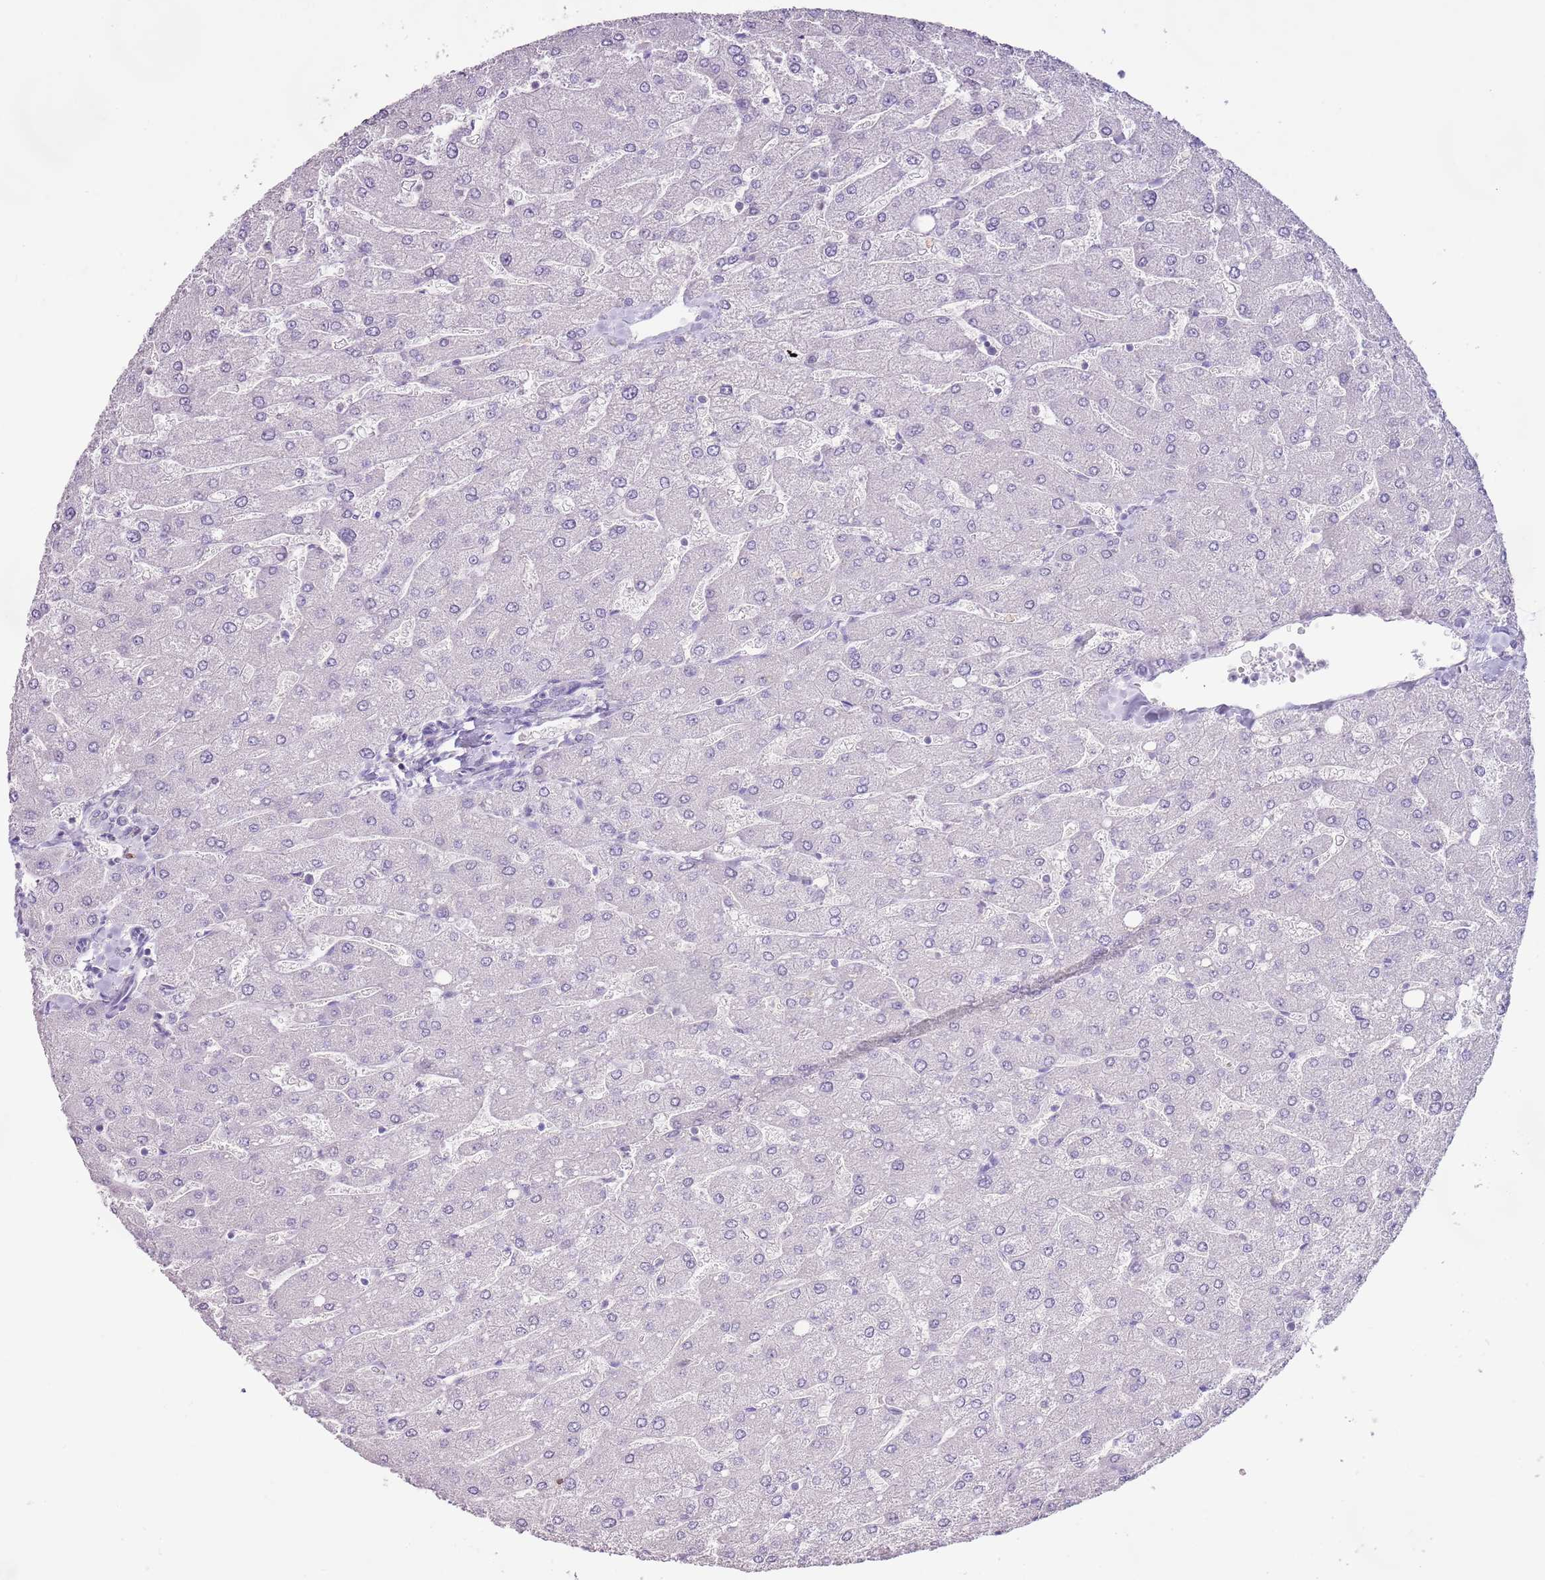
{"staining": {"intensity": "negative", "quantity": "none", "location": "none"}, "tissue": "liver", "cell_type": "Cholangiocytes", "image_type": "normal", "snomed": [{"axis": "morphology", "description": "Normal tissue, NOS"}, {"axis": "topography", "description": "Liver"}], "caption": "Unremarkable liver was stained to show a protein in brown. There is no significant staining in cholangiocytes. (DAB (3,3'-diaminobenzidine) immunohistochemistry (IHC) with hematoxylin counter stain).", "gene": "BLOC1S2", "patient": {"sex": "male", "age": 55}}